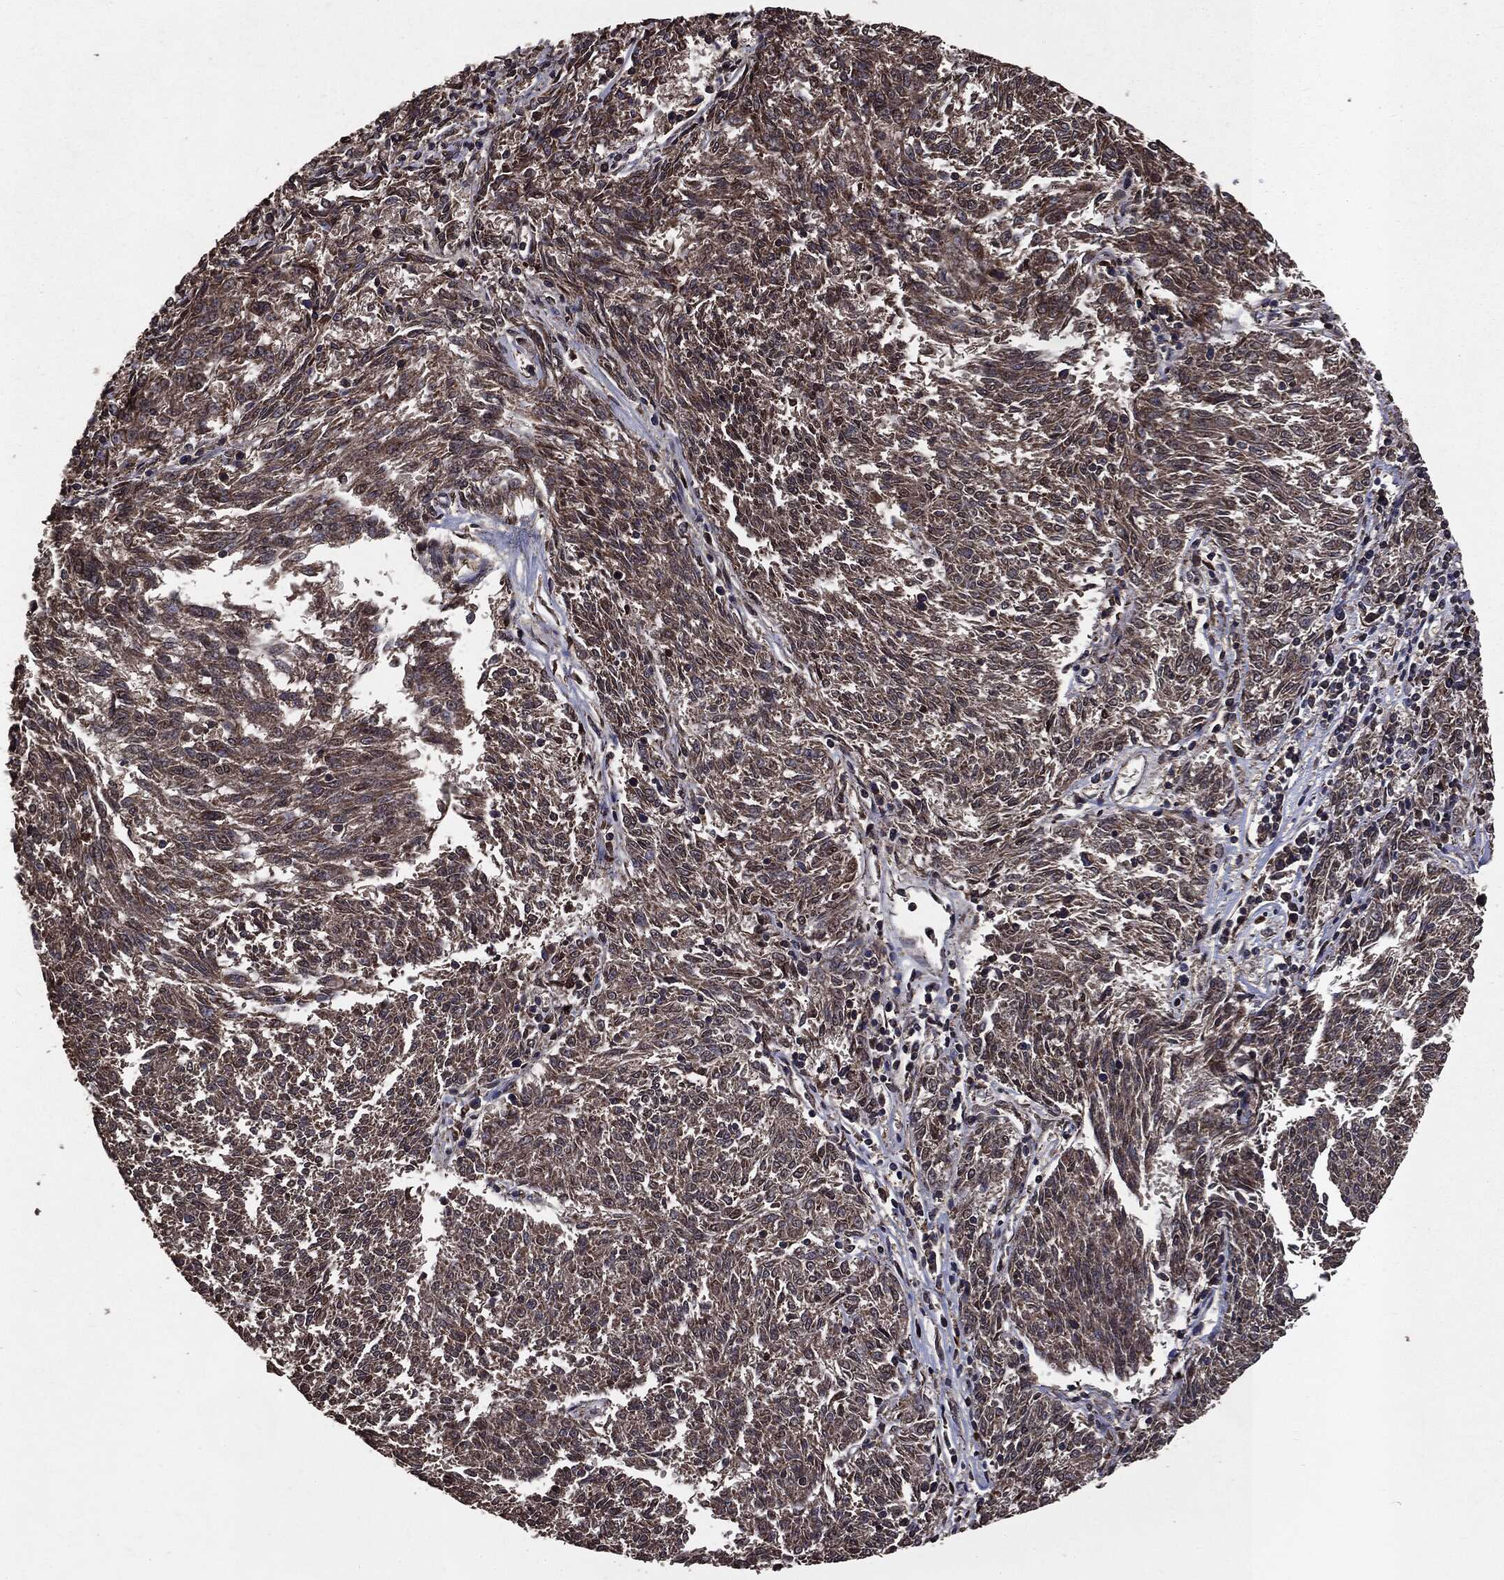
{"staining": {"intensity": "weak", "quantity": "25%-75%", "location": "cytoplasmic/membranous"}, "tissue": "melanoma", "cell_type": "Tumor cells", "image_type": "cancer", "snomed": [{"axis": "morphology", "description": "Malignant melanoma, NOS"}, {"axis": "topography", "description": "Skin"}], "caption": "Immunohistochemical staining of melanoma demonstrates low levels of weak cytoplasmic/membranous protein staining in about 25%-75% of tumor cells.", "gene": "PPP6R2", "patient": {"sex": "female", "age": 72}}